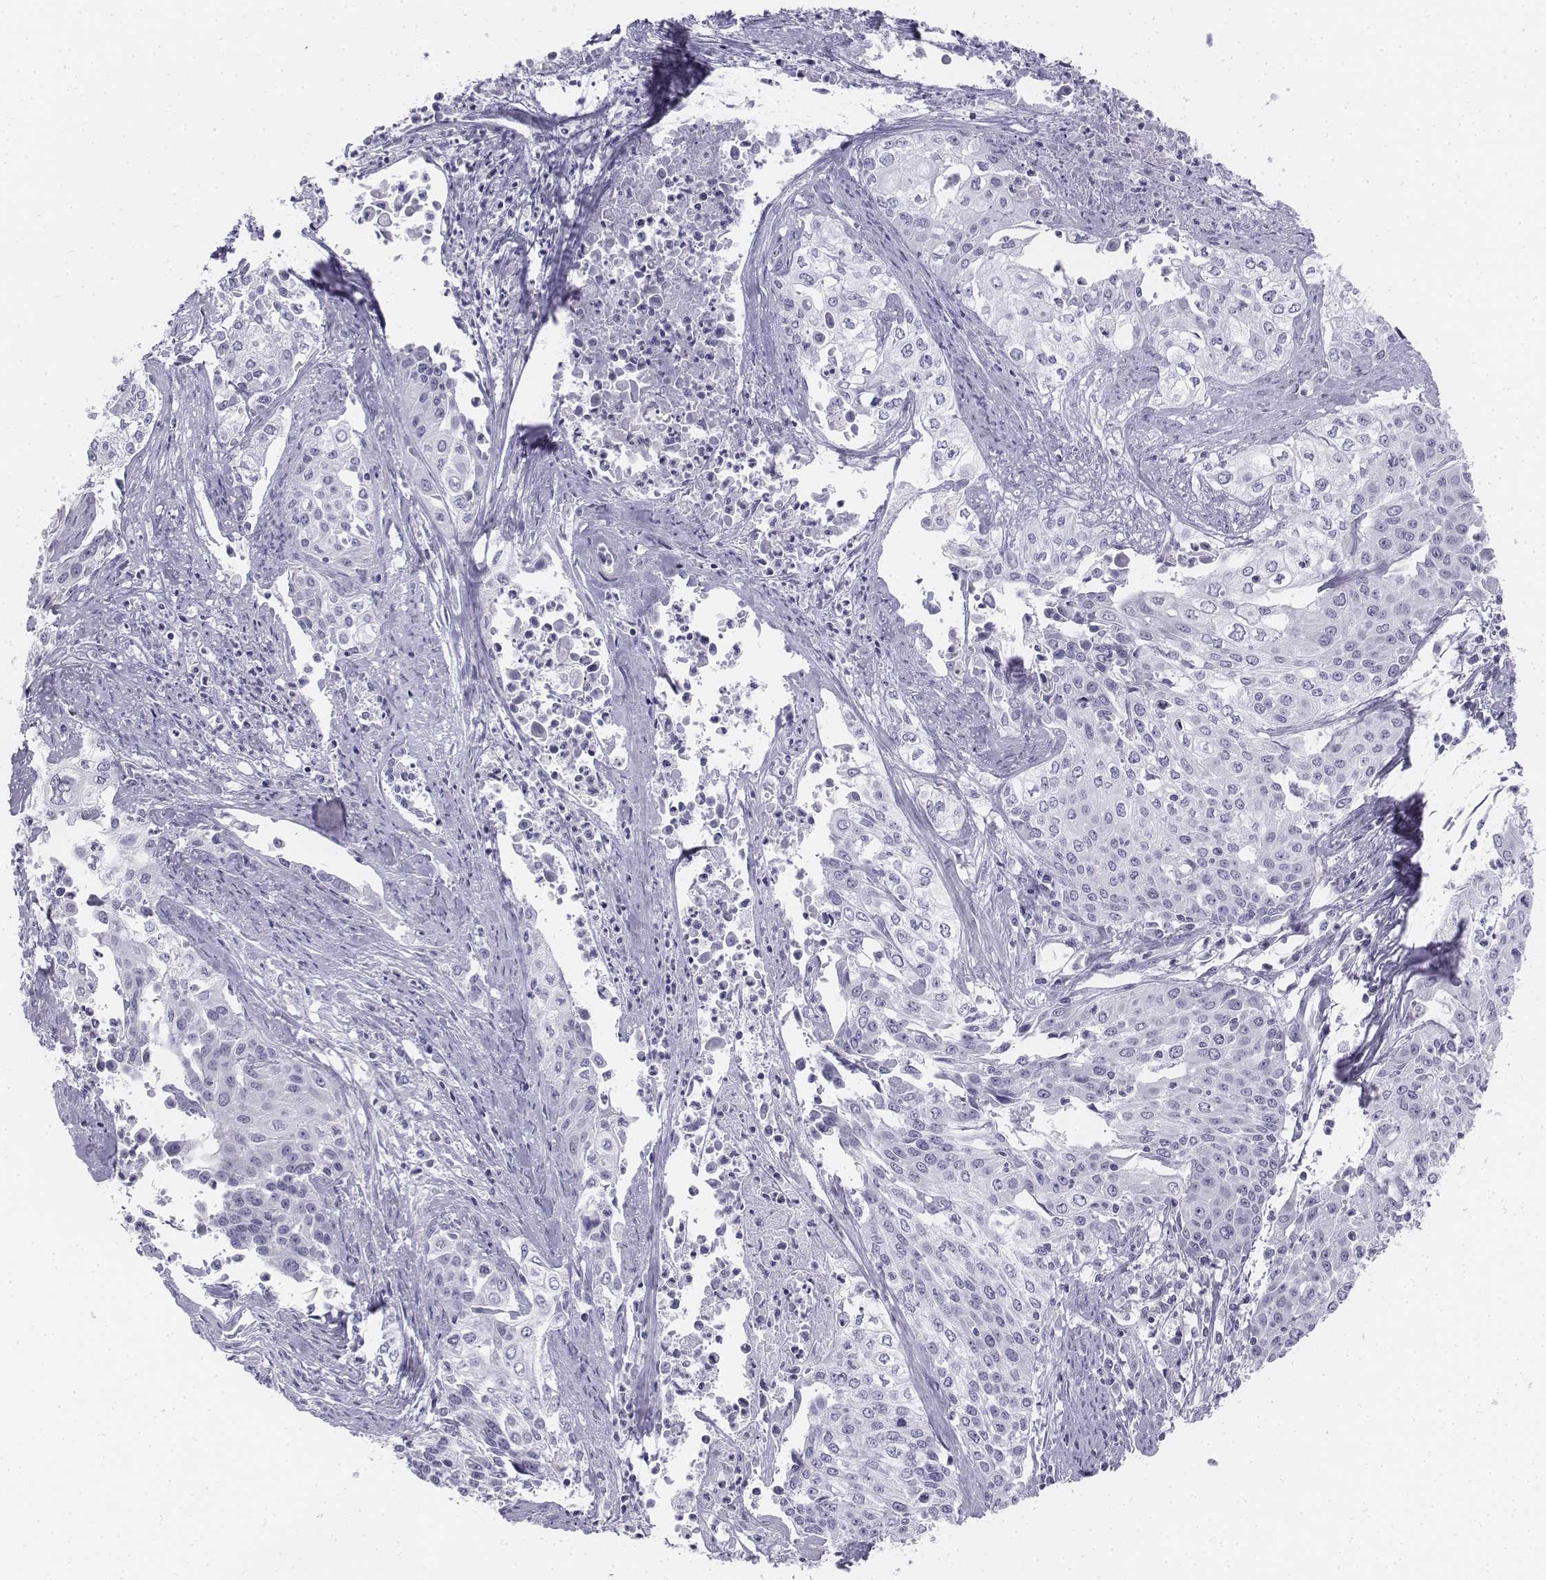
{"staining": {"intensity": "negative", "quantity": "none", "location": "none"}, "tissue": "cervical cancer", "cell_type": "Tumor cells", "image_type": "cancer", "snomed": [{"axis": "morphology", "description": "Squamous cell carcinoma, NOS"}, {"axis": "topography", "description": "Cervix"}], "caption": "Immunohistochemistry of cervical cancer exhibits no staining in tumor cells. (IHC, brightfield microscopy, high magnification).", "gene": "TH", "patient": {"sex": "female", "age": 39}}